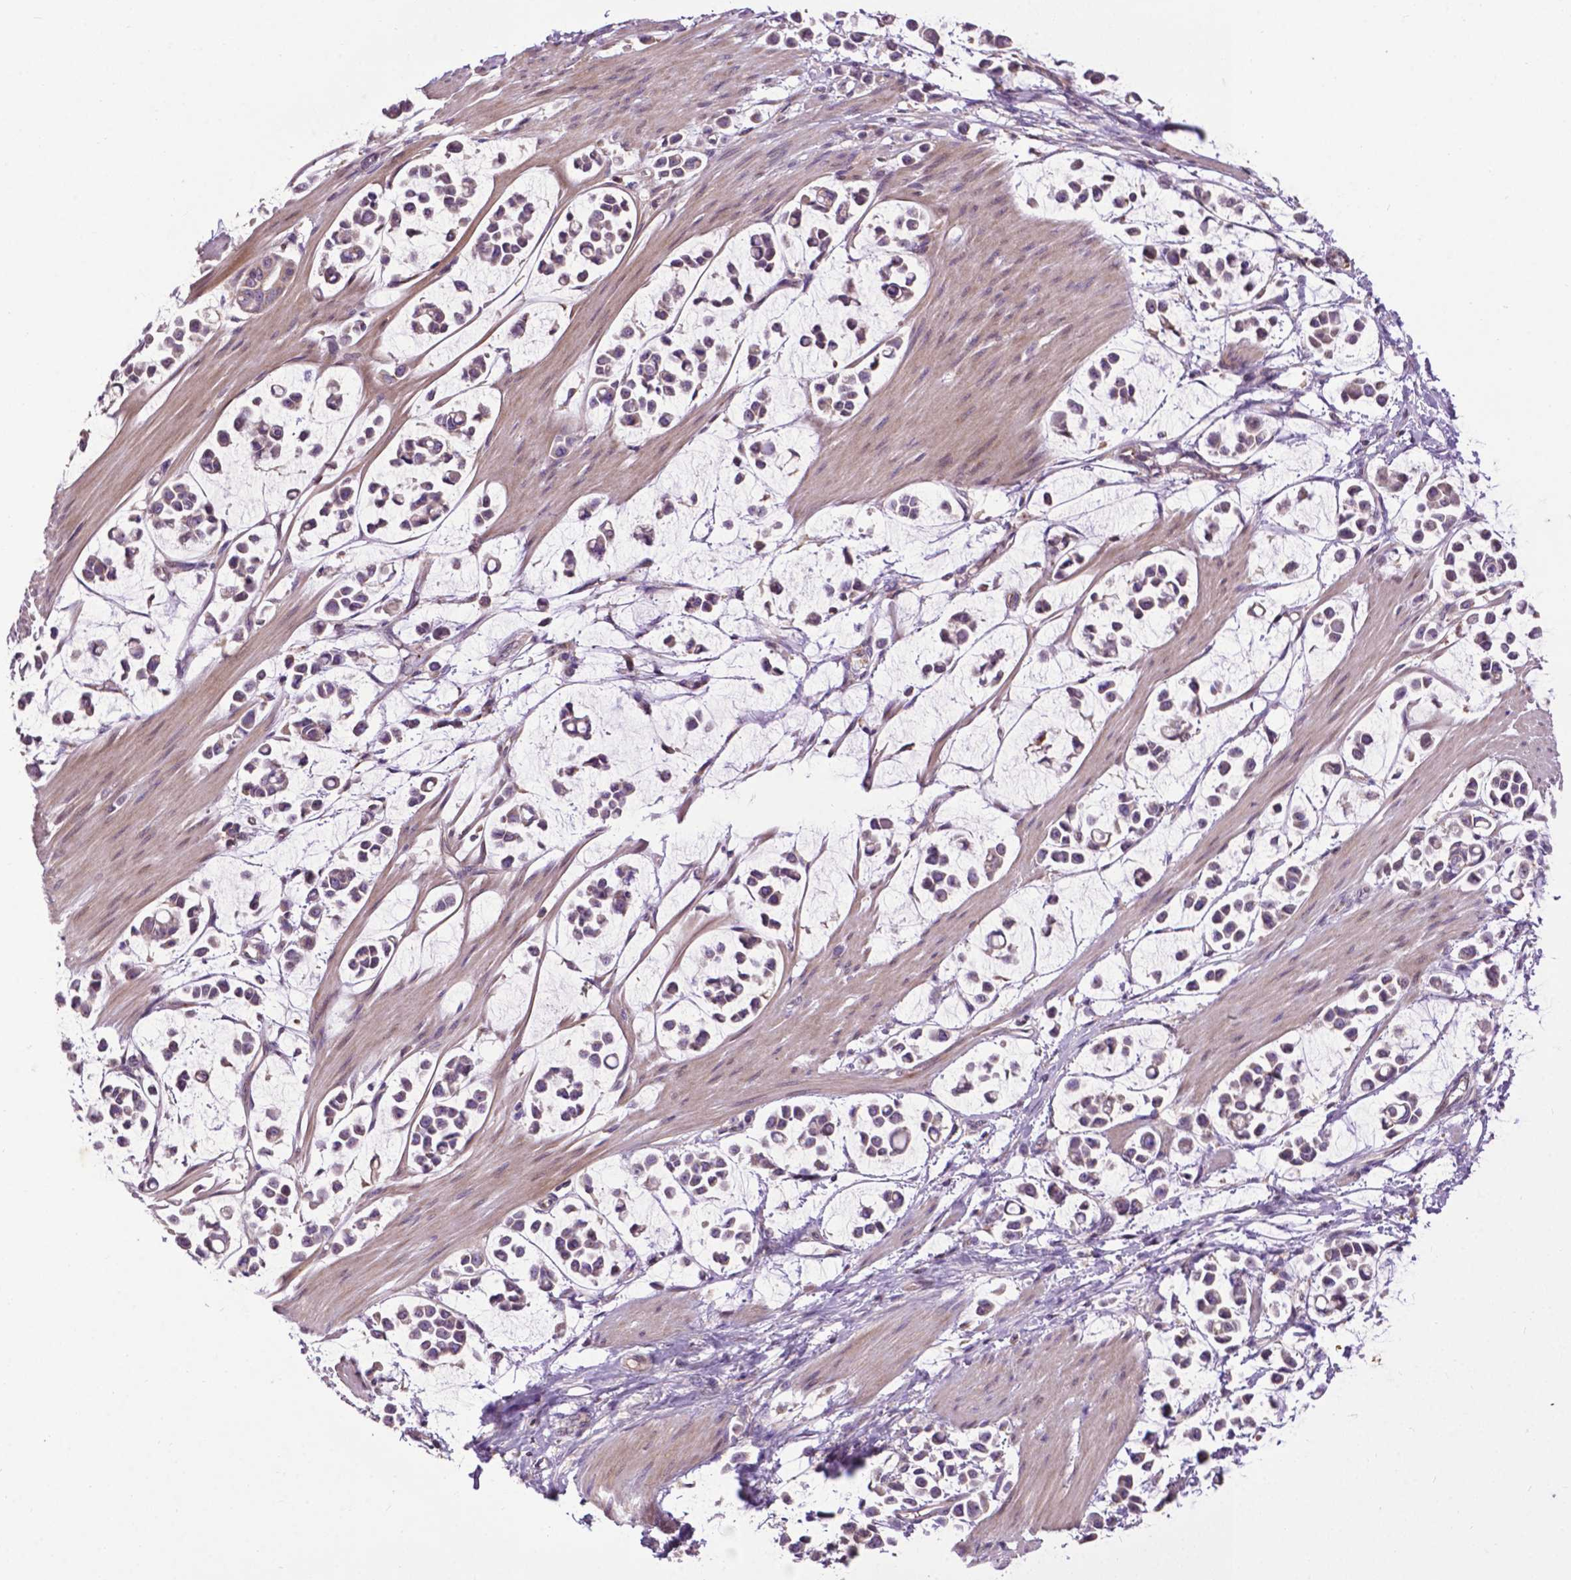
{"staining": {"intensity": "weak", "quantity": "<25%", "location": "nuclear"}, "tissue": "stomach cancer", "cell_type": "Tumor cells", "image_type": "cancer", "snomed": [{"axis": "morphology", "description": "Adenocarcinoma, NOS"}, {"axis": "topography", "description": "Stomach"}], "caption": "This is an immunohistochemistry (IHC) micrograph of stomach cancer. There is no staining in tumor cells.", "gene": "SPNS2", "patient": {"sex": "male", "age": 82}}